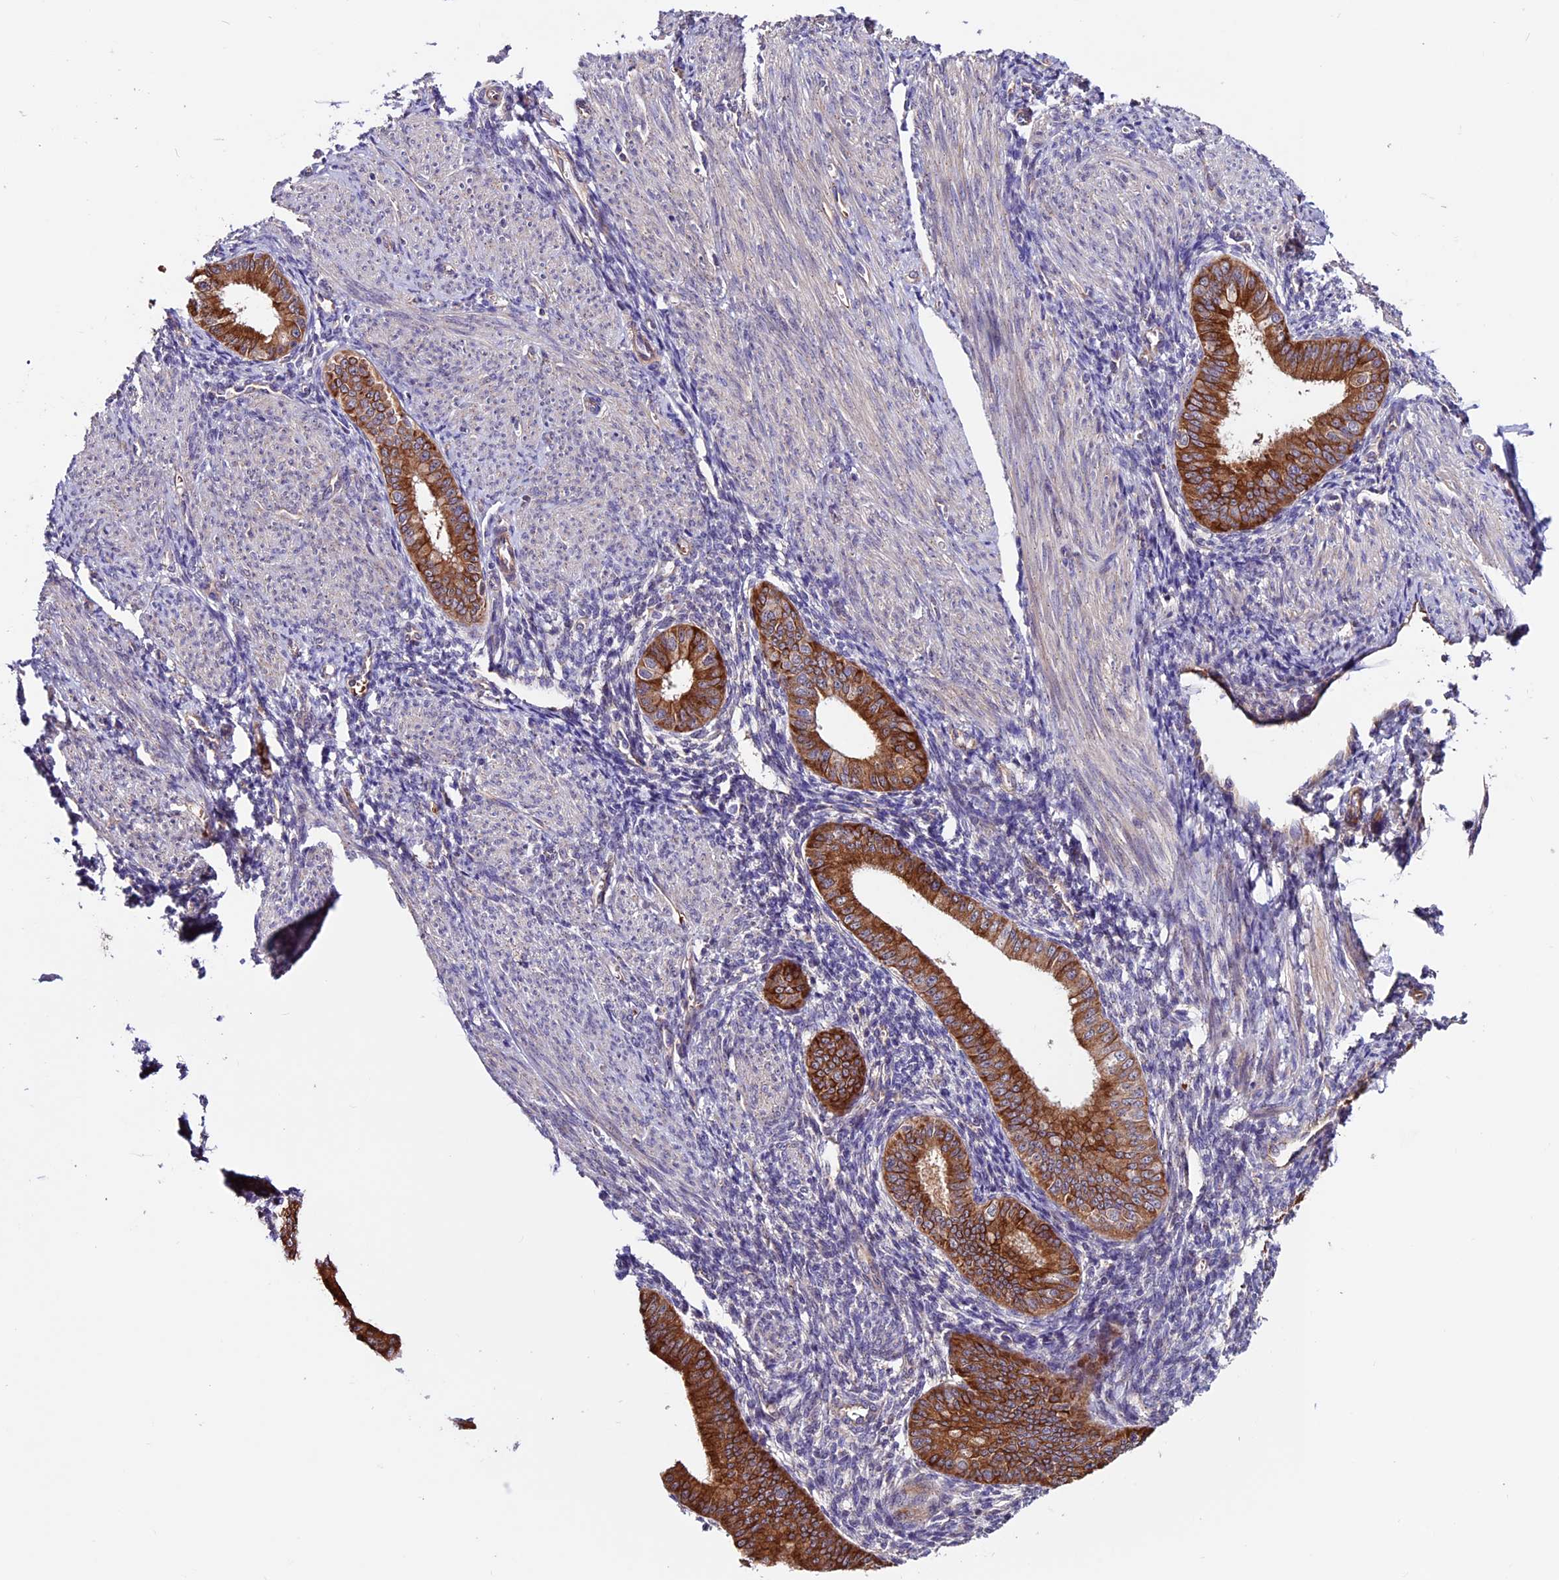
{"staining": {"intensity": "negative", "quantity": "none", "location": "none"}, "tissue": "endometrium", "cell_type": "Cells in endometrial stroma", "image_type": "normal", "snomed": [{"axis": "morphology", "description": "Normal tissue, NOS"}, {"axis": "topography", "description": "Uterus"}, {"axis": "topography", "description": "Endometrium"}], "caption": "Photomicrograph shows no significant protein expression in cells in endometrial stroma of unremarkable endometrium. The staining was performed using DAB to visualize the protein expression in brown, while the nuclei were stained in blue with hematoxylin (Magnification: 20x).", "gene": "RINL", "patient": {"sex": "female", "age": 48}}